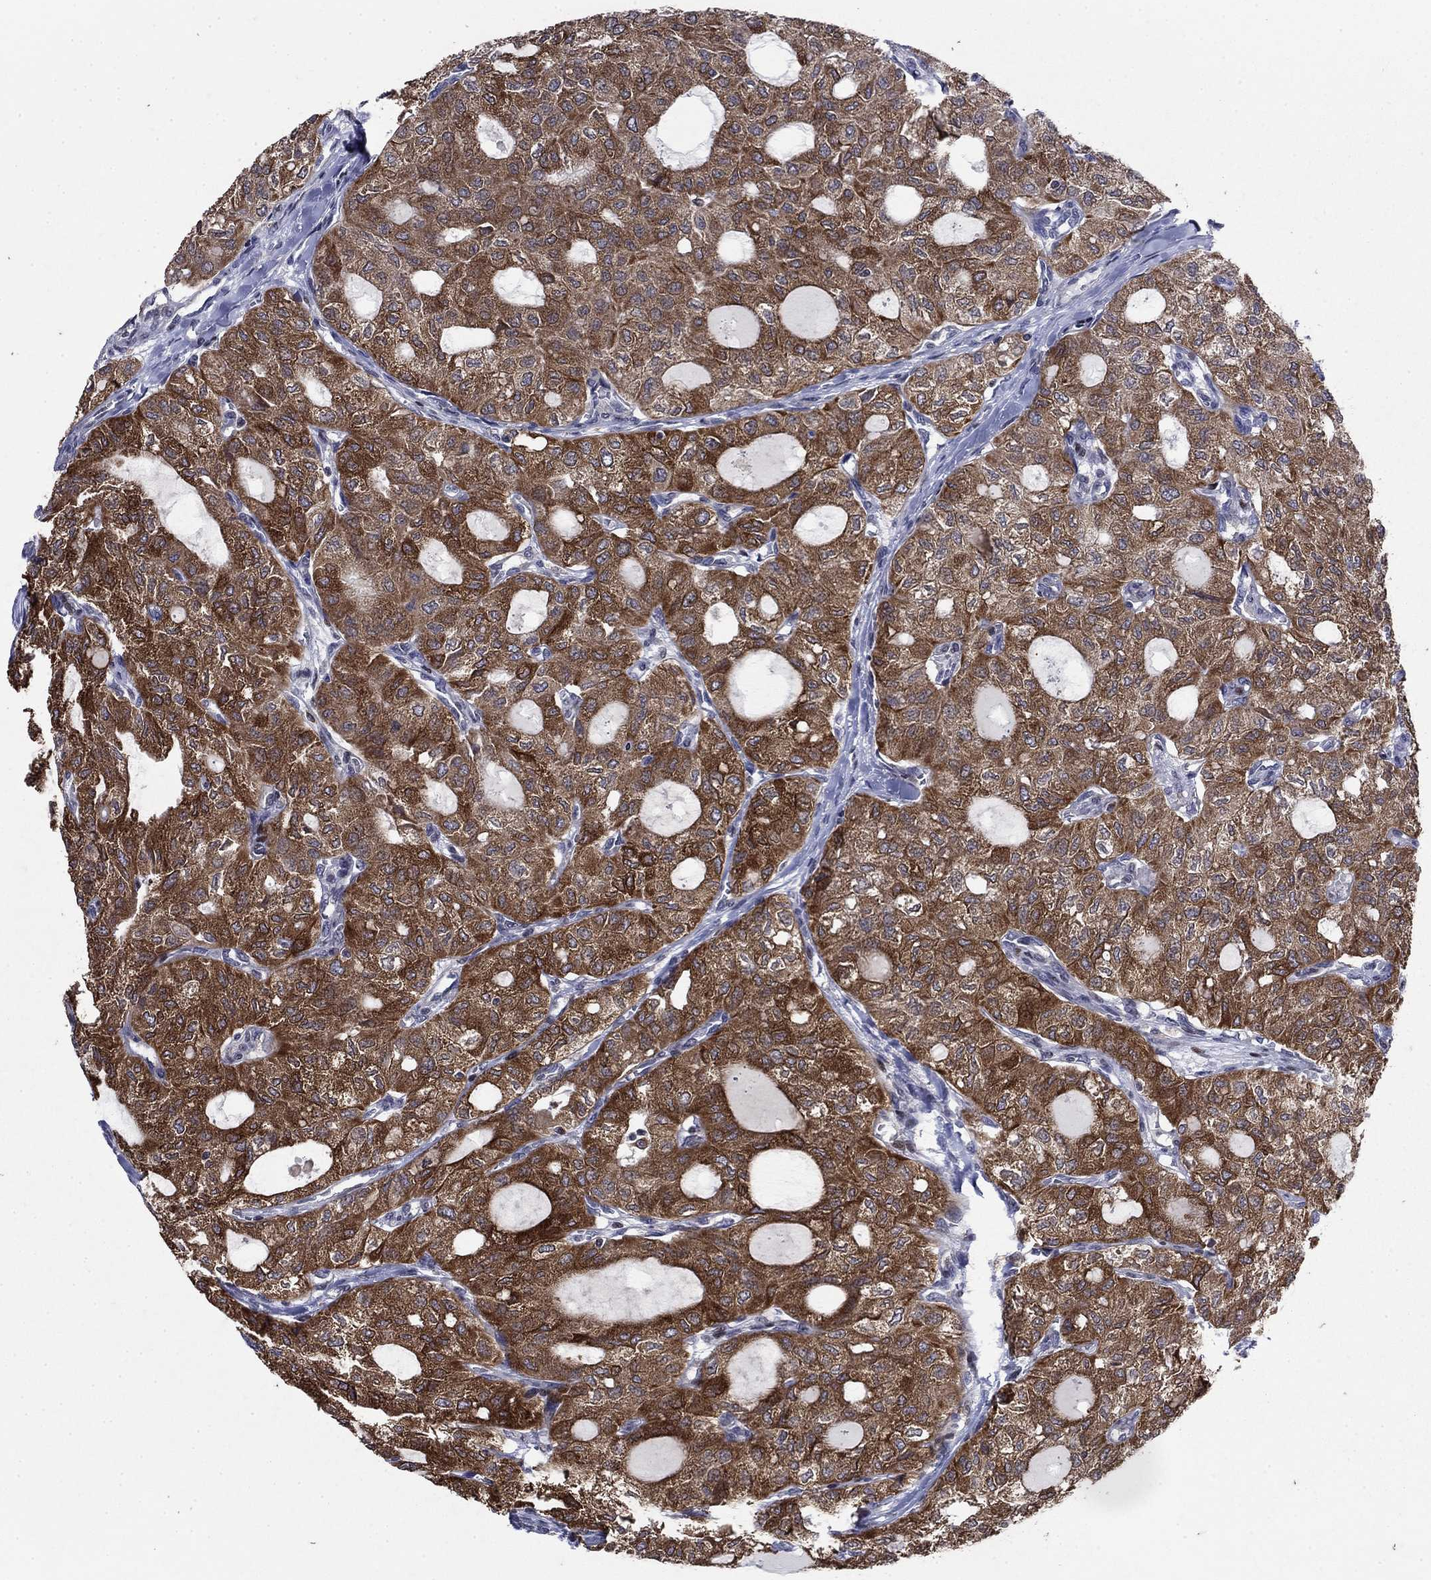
{"staining": {"intensity": "strong", "quantity": "25%-75%", "location": "cytoplasmic/membranous"}, "tissue": "thyroid cancer", "cell_type": "Tumor cells", "image_type": "cancer", "snomed": [{"axis": "morphology", "description": "Follicular adenoma carcinoma, NOS"}, {"axis": "topography", "description": "Thyroid gland"}], "caption": "High-power microscopy captured an immunohistochemistry image of thyroid cancer, revealing strong cytoplasmic/membranous expression in about 25%-75% of tumor cells. The protein is stained brown, and the nuclei are stained in blue (DAB IHC with brightfield microscopy, high magnification).", "gene": "DHRS7", "patient": {"sex": "male", "age": 75}}